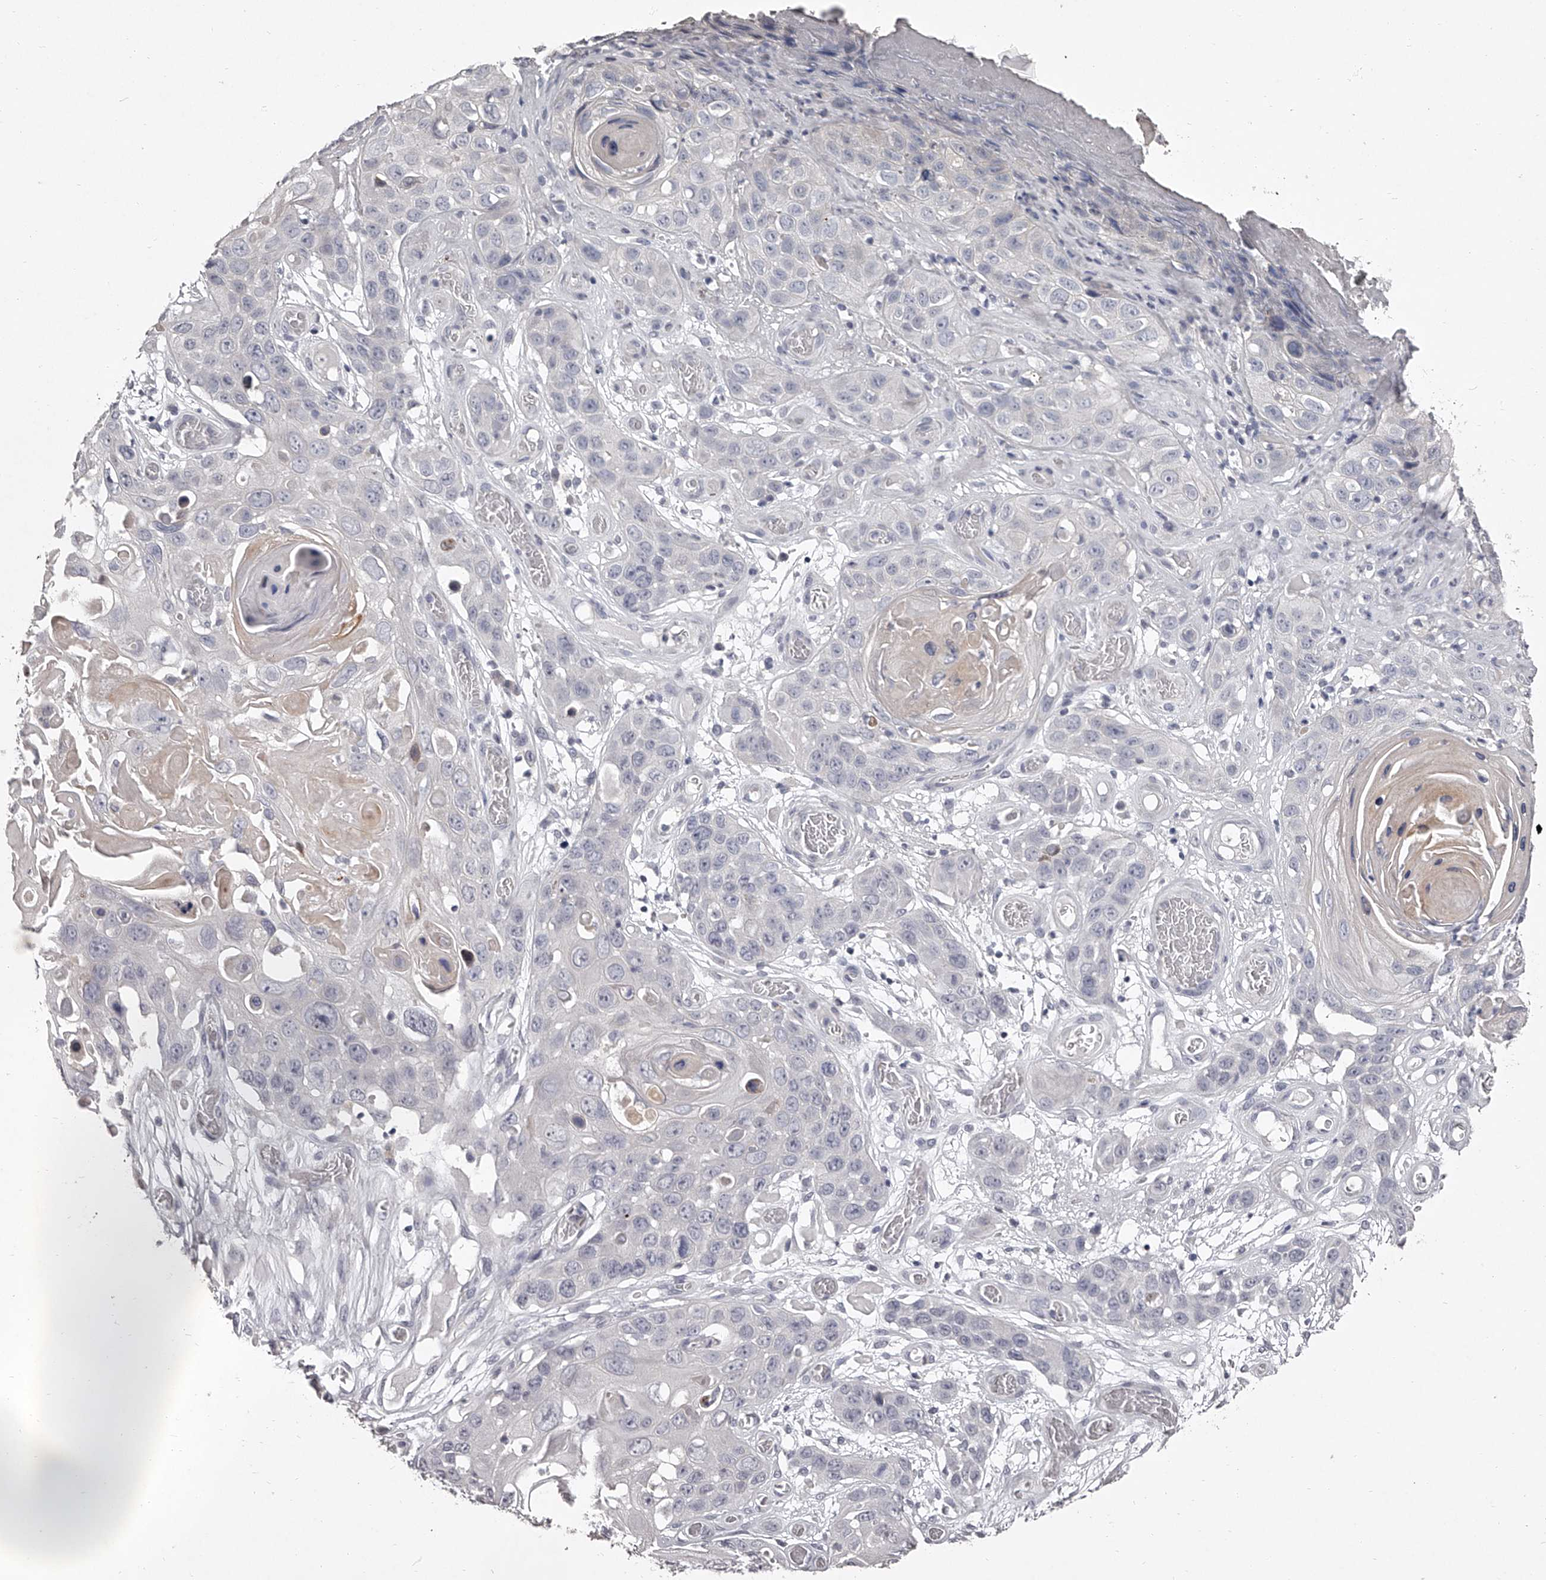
{"staining": {"intensity": "negative", "quantity": "none", "location": "none"}, "tissue": "skin cancer", "cell_type": "Tumor cells", "image_type": "cancer", "snomed": [{"axis": "morphology", "description": "Squamous cell carcinoma, NOS"}, {"axis": "topography", "description": "Skin"}], "caption": "Tumor cells are negative for protein expression in human squamous cell carcinoma (skin). (DAB (3,3'-diaminobenzidine) immunohistochemistry (IHC), high magnification).", "gene": "NT5DC1", "patient": {"sex": "male", "age": 55}}